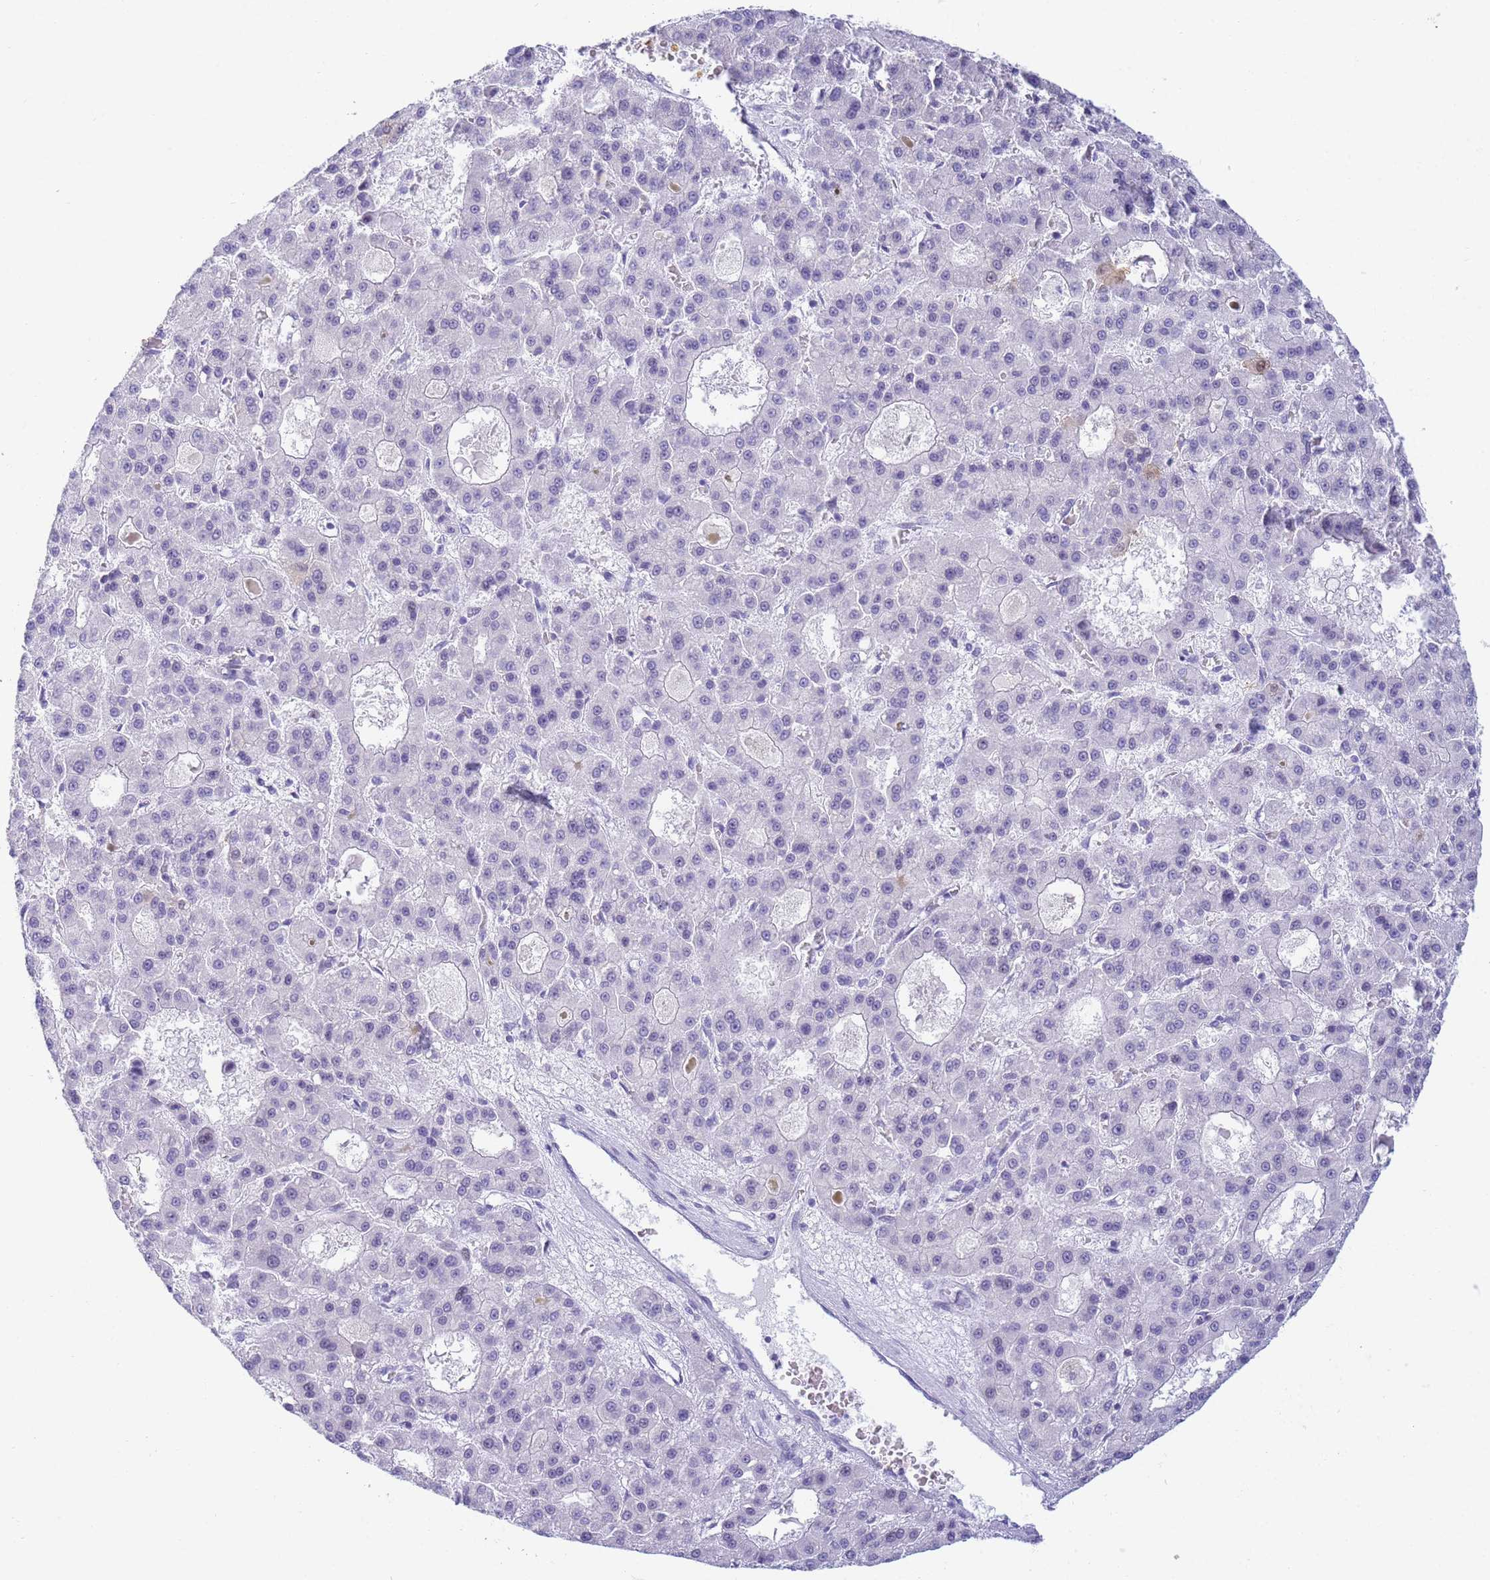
{"staining": {"intensity": "negative", "quantity": "none", "location": "none"}, "tissue": "liver cancer", "cell_type": "Tumor cells", "image_type": "cancer", "snomed": [{"axis": "morphology", "description": "Carcinoma, Hepatocellular, NOS"}, {"axis": "topography", "description": "Liver"}], "caption": "Immunohistochemical staining of human liver cancer displays no significant positivity in tumor cells.", "gene": "SNX20", "patient": {"sex": "male", "age": 70}}